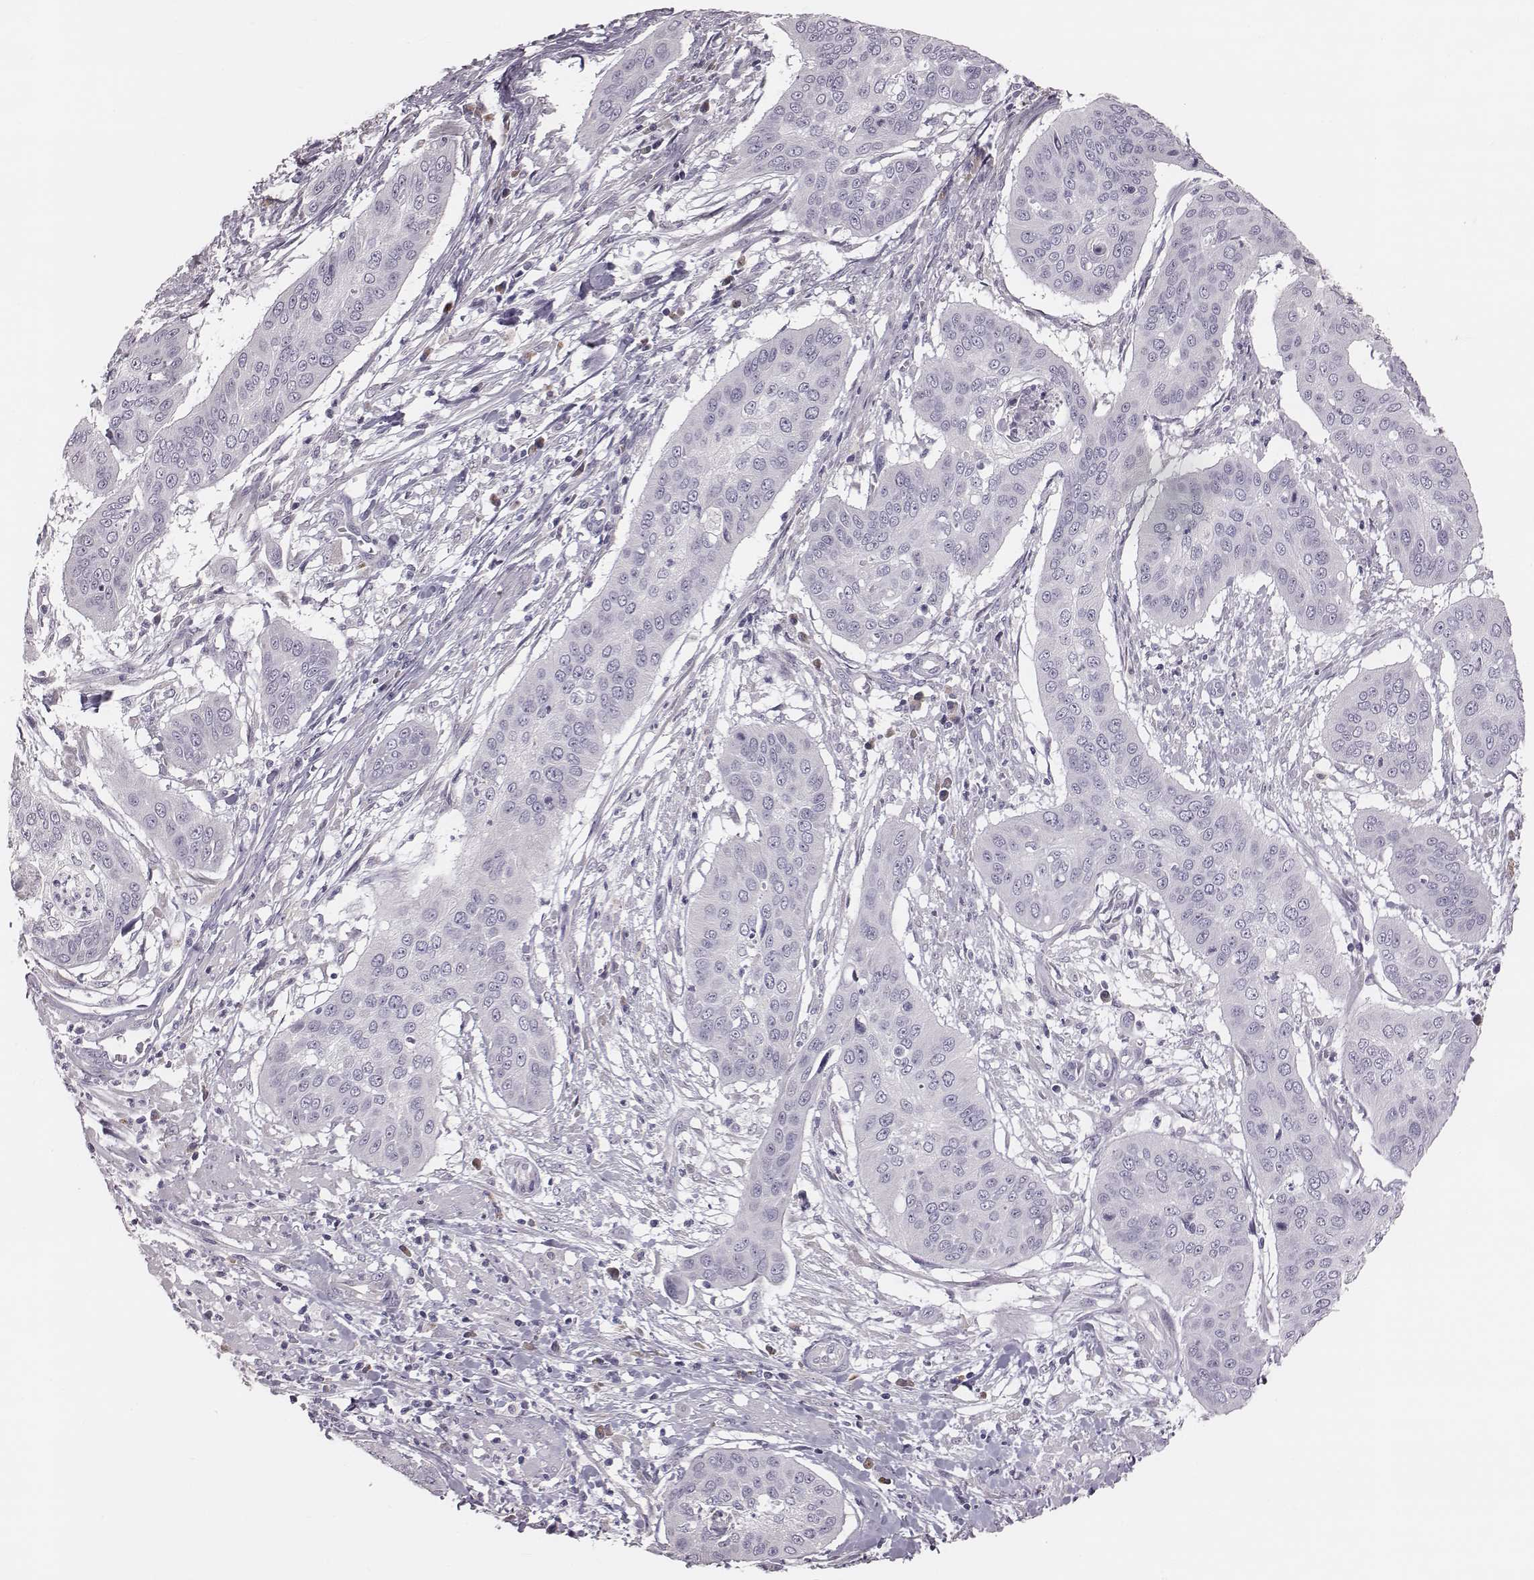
{"staining": {"intensity": "negative", "quantity": "none", "location": "none"}, "tissue": "cervical cancer", "cell_type": "Tumor cells", "image_type": "cancer", "snomed": [{"axis": "morphology", "description": "Squamous cell carcinoma, NOS"}, {"axis": "topography", "description": "Cervix"}], "caption": "Immunohistochemical staining of human cervical cancer displays no significant expression in tumor cells. (Brightfield microscopy of DAB IHC at high magnification).", "gene": "C6orf58", "patient": {"sex": "female", "age": 39}}